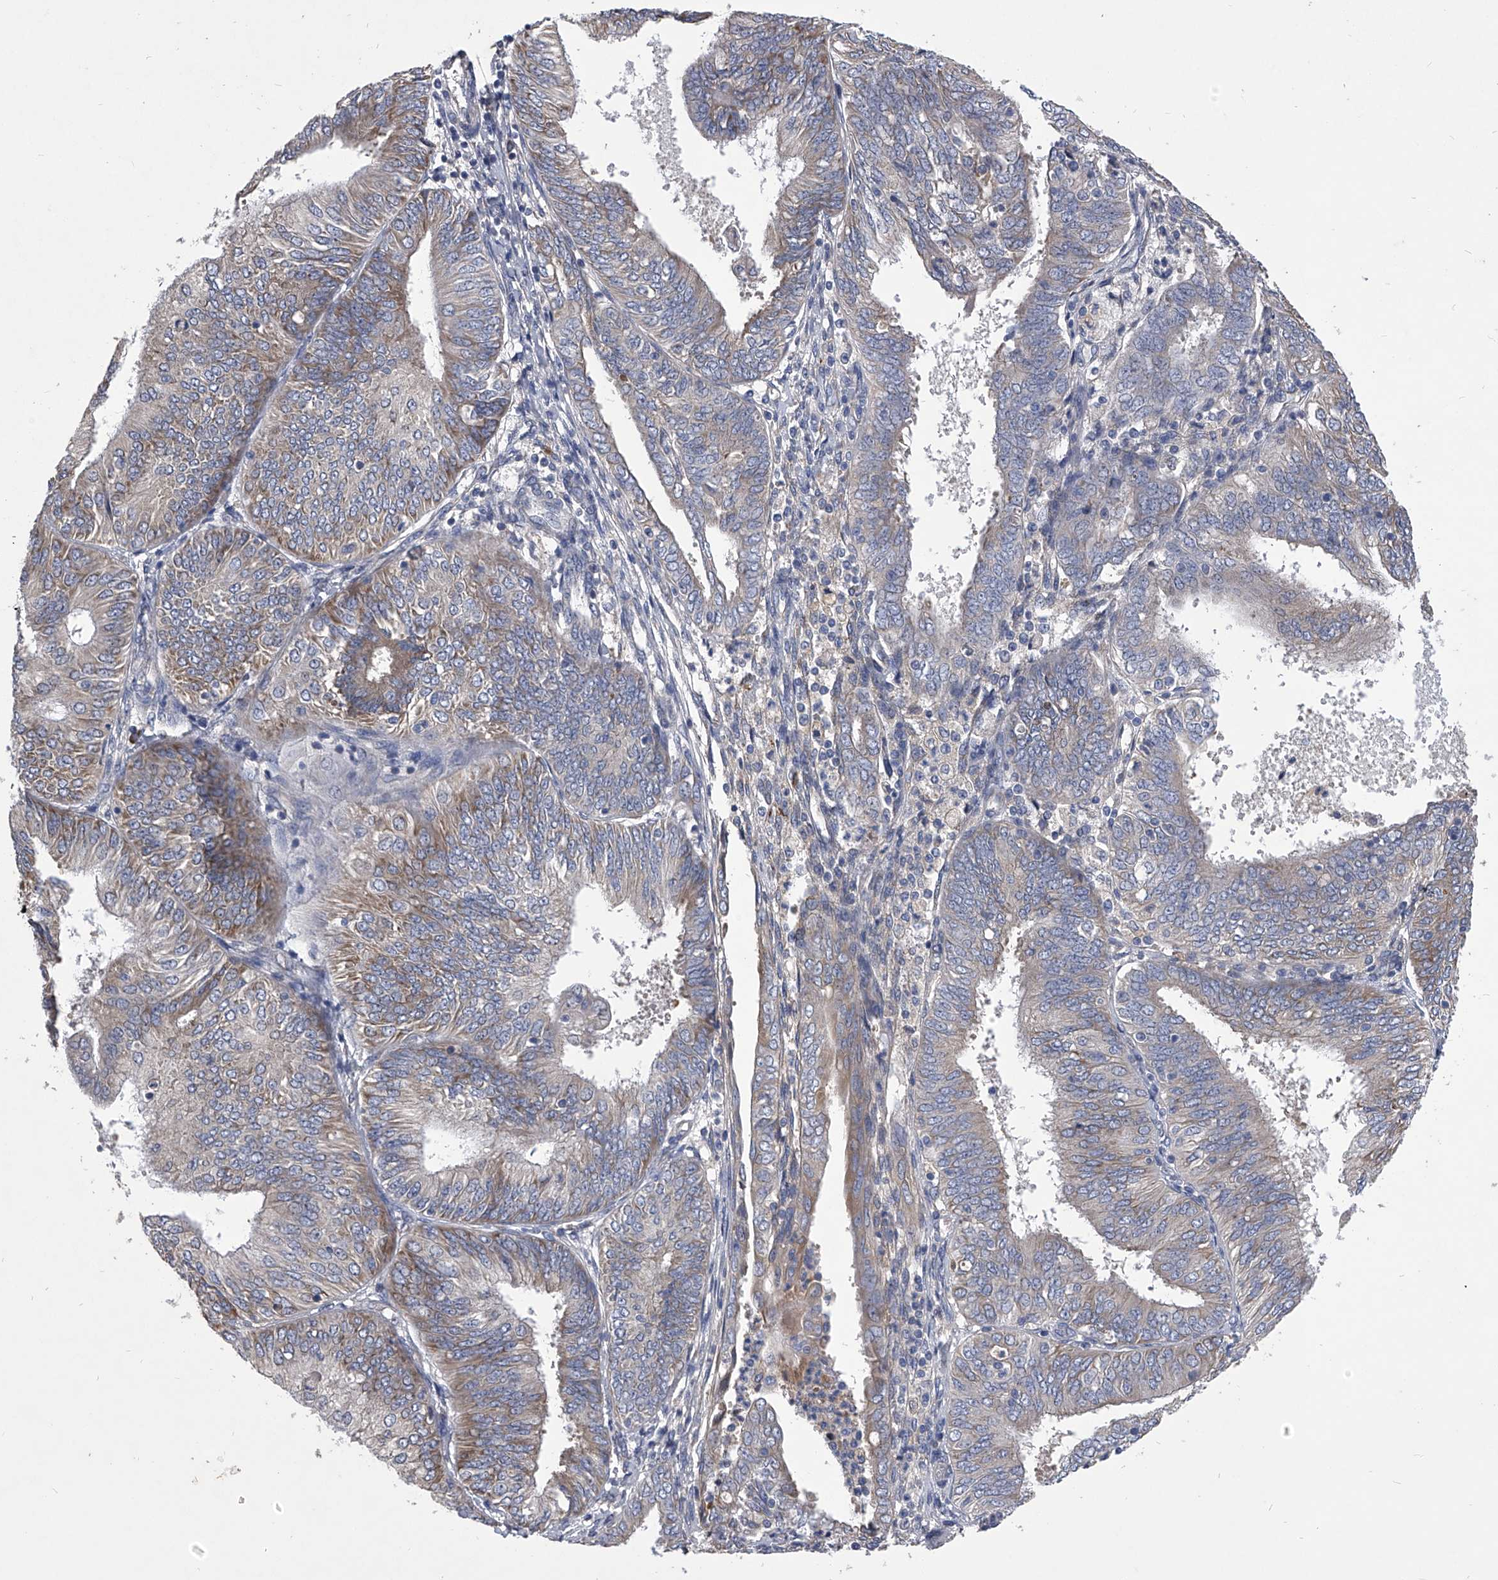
{"staining": {"intensity": "weak", "quantity": "25%-75%", "location": "cytoplasmic/membranous"}, "tissue": "endometrial cancer", "cell_type": "Tumor cells", "image_type": "cancer", "snomed": [{"axis": "morphology", "description": "Adenocarcinoma, NOS"}, {"axis": "topography", "description": "Endometrium"}], "caption": "Protein staining displays weak cytoplasmic/membranous staining in about 25%-75% of tumor cells in endometrial cancer (adenocarcinoma).", "gene": "CCR4", "patient": {"sex": "female", "age": 58}}